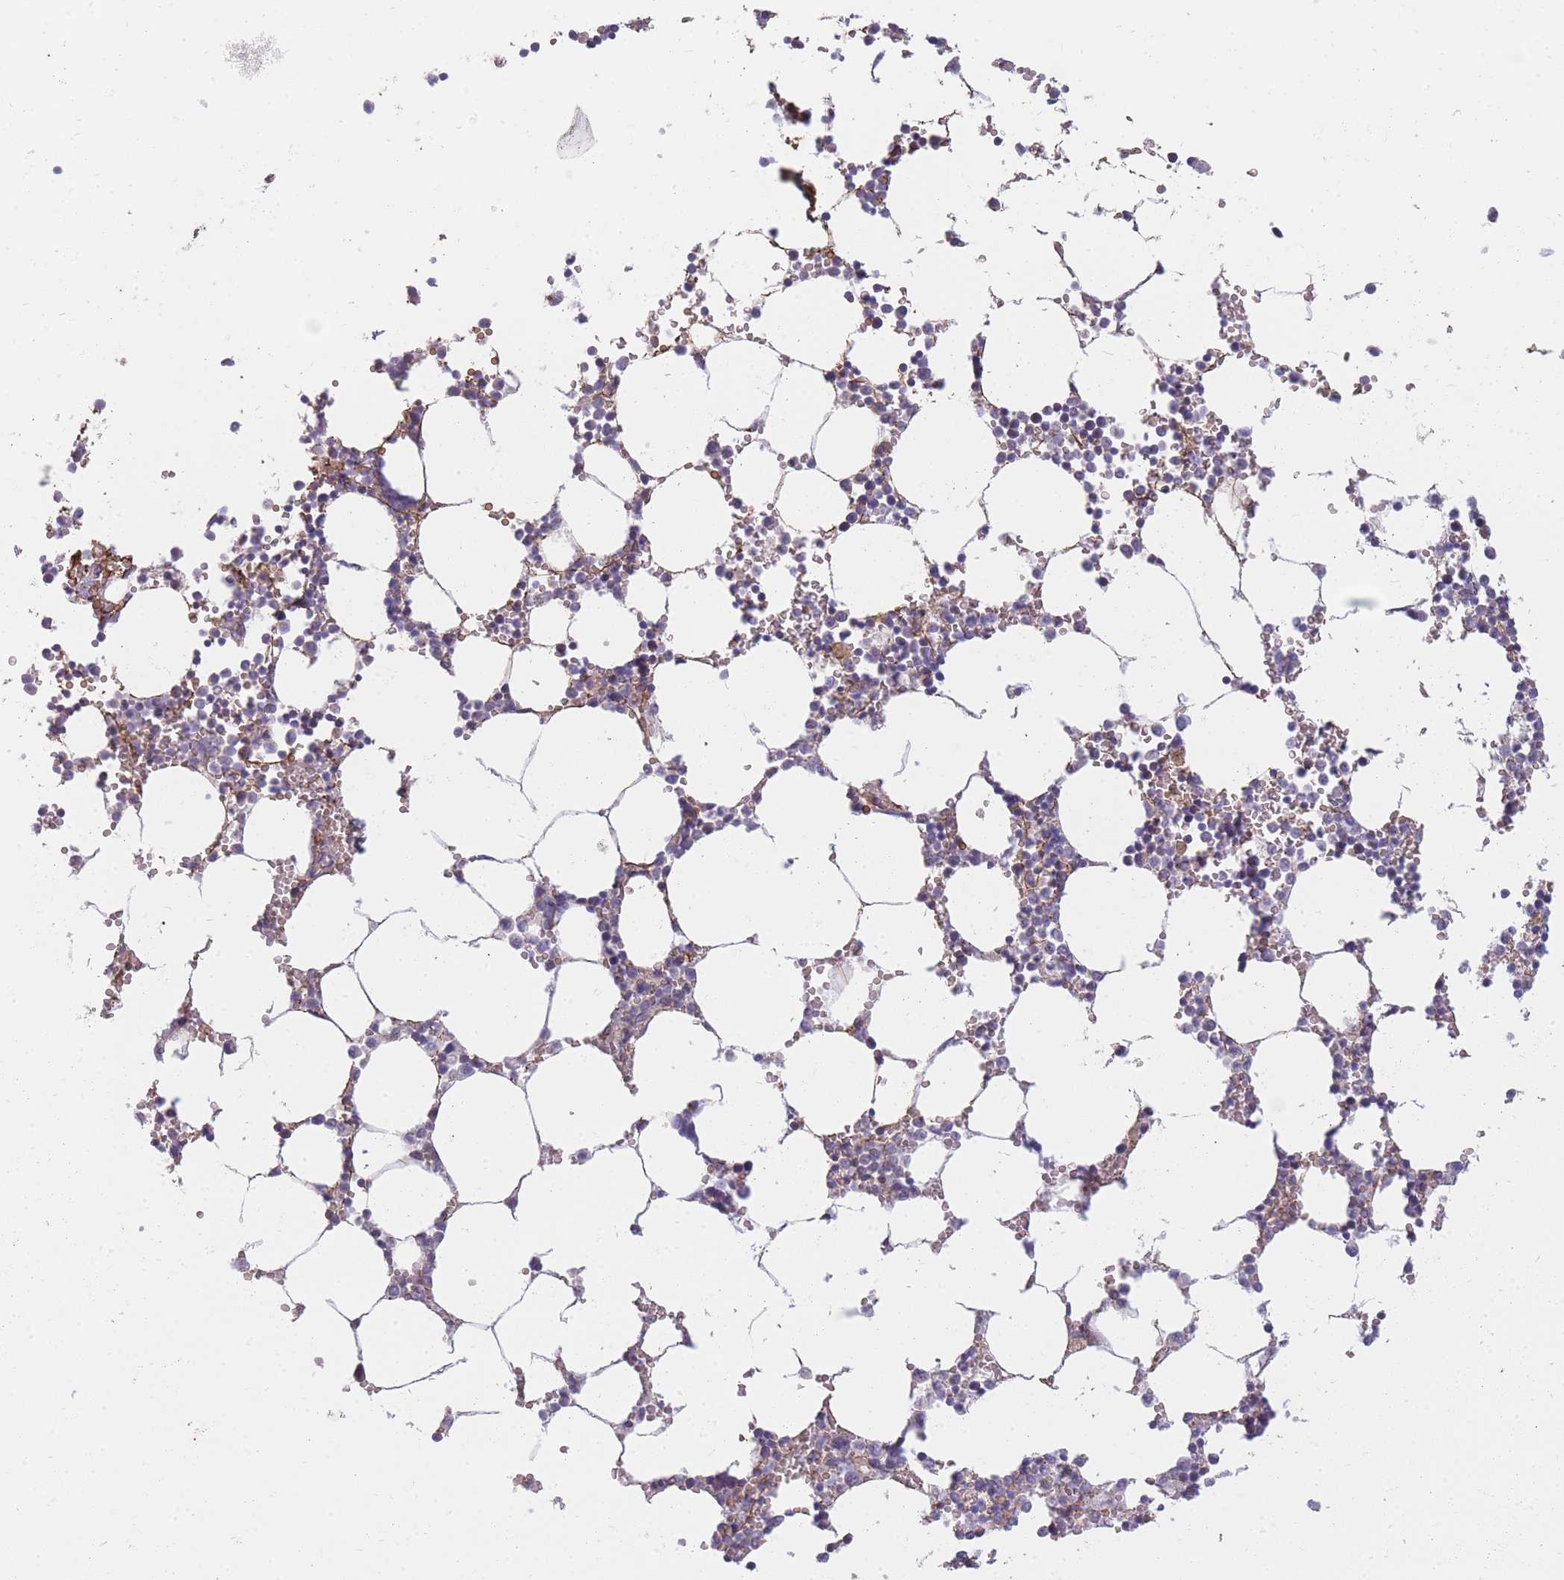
{"staining": {"intensity": "strong", "quantity": "<25%", "location": "cytoplasmic/membranous"}, "tissue": "bone marrow", "cell_type": "Hematopoietic cells", "image_type": "normal", "snomed": [{"axis": "morphology", "description": "Normal tissue, NOS"}, {"axis": "topography", "description": "Bone marrow"}], "caption": "Normal bone marrow demonstrates strong cytoplasmic/membranous expression in approximately <25% of hematopoietic cells, visualized by immunohistochemistry.", "gene": "AP3M1", "patient": {"sex": "female", "age": 64}}